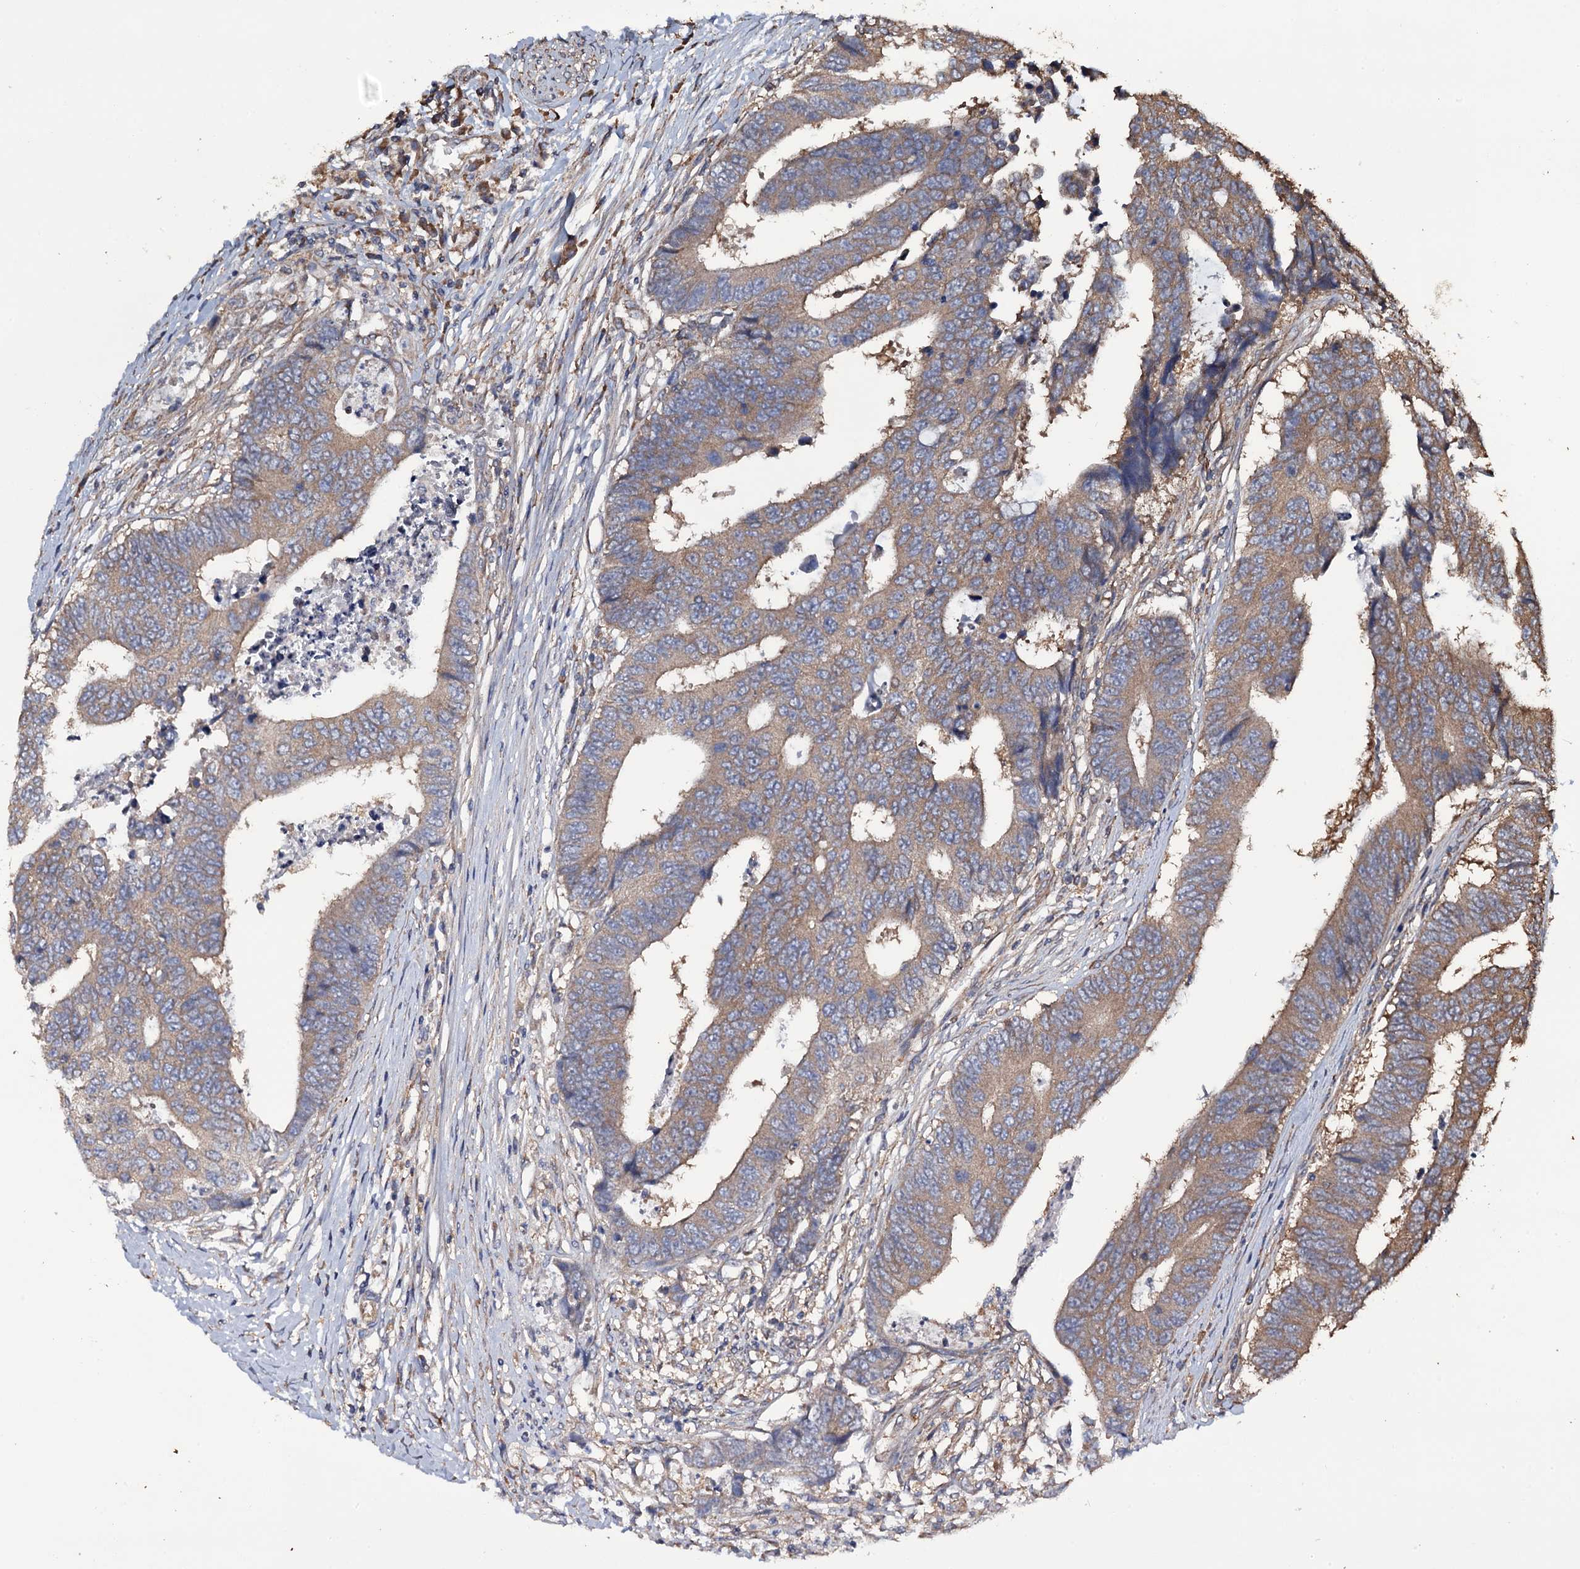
{"staining": {"intensity": "moderate", "quantity": ">75%", "location": "cytoplasmic/membranous"}, "tissue": "colorectal cancer", "cell_type": "Tumor cells", "image_type": "cancer", "snomed": [{"axis": "morphology", "description": "Adenocarcinoma, NOS"}, {"axis": "topography", "description": "Rectum"}], "caption": "An image of human colorectal adenocarcinoma stained for a protein demonstrates moderate cytoplasmic/membranous brown staining in tumor cells. Using DAB (brown) and hematoxylin (blue) stains, captured at high magnification using brightfield microscopy.", "gene": "TTC23", "patient": {"sex": "male", "age": 84}}